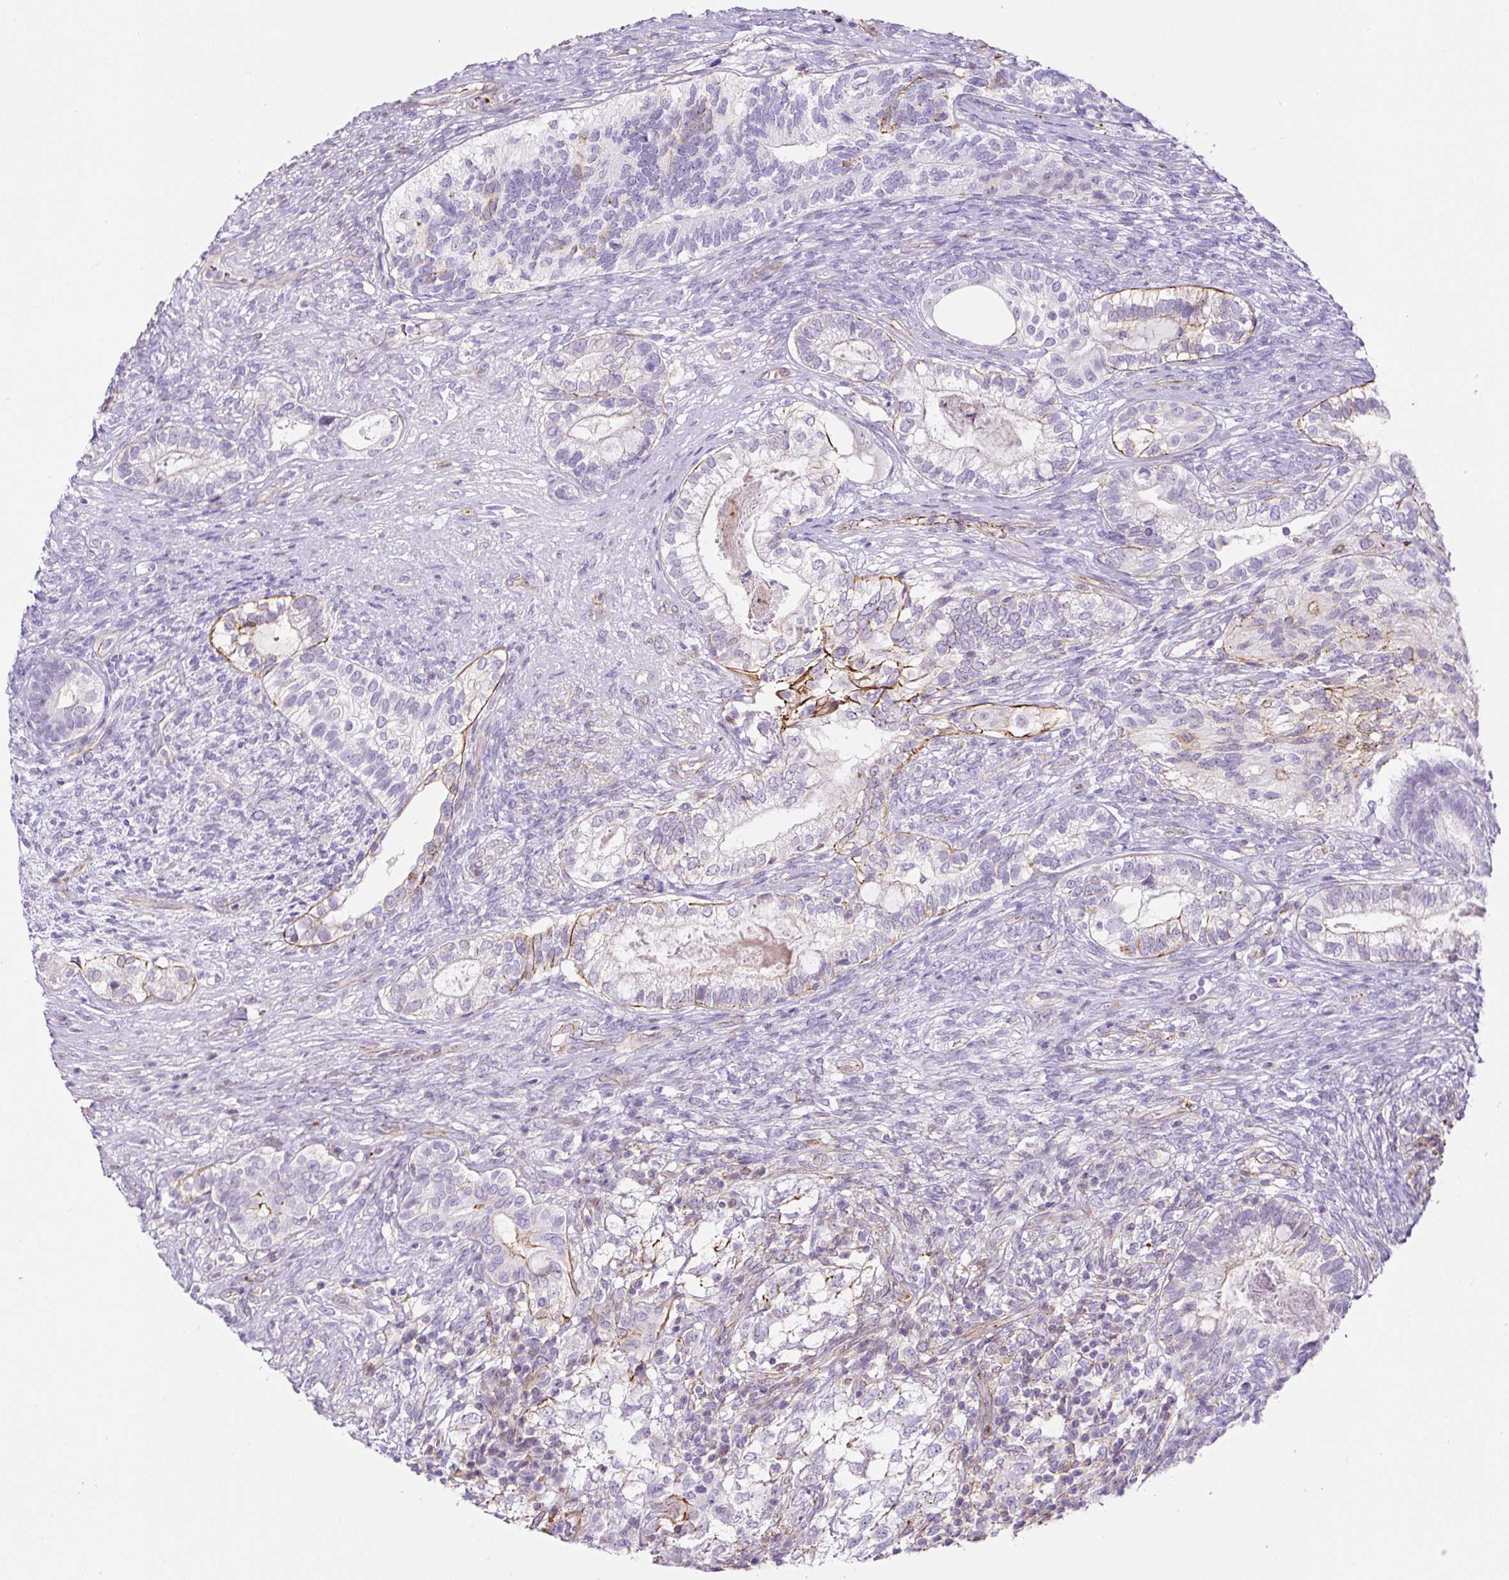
{"staining": {"intensity": "moderate", "quantity": "<25%", "location": "cytoplasmic/membranous"}, "tissue": "testis cancer", "cell_type": "Tumor cells", "image_type": "cancer", "snomed": [{"axis": "morphology", "description": "Seminoma, NOS"}, {"axis": "morphology", "description": "Carcinoma, Embryonal, NOS"}, {"axis": "topography", "description": "Testis"}], "caption": "The histopathology image exhibits a brown stain indicating the presence of a protein in the cytoplasmic/membranous of tumor cells in testis cancer.", "gene": "B3GALT5", "patient": {"sex": "male", "age": 41}}